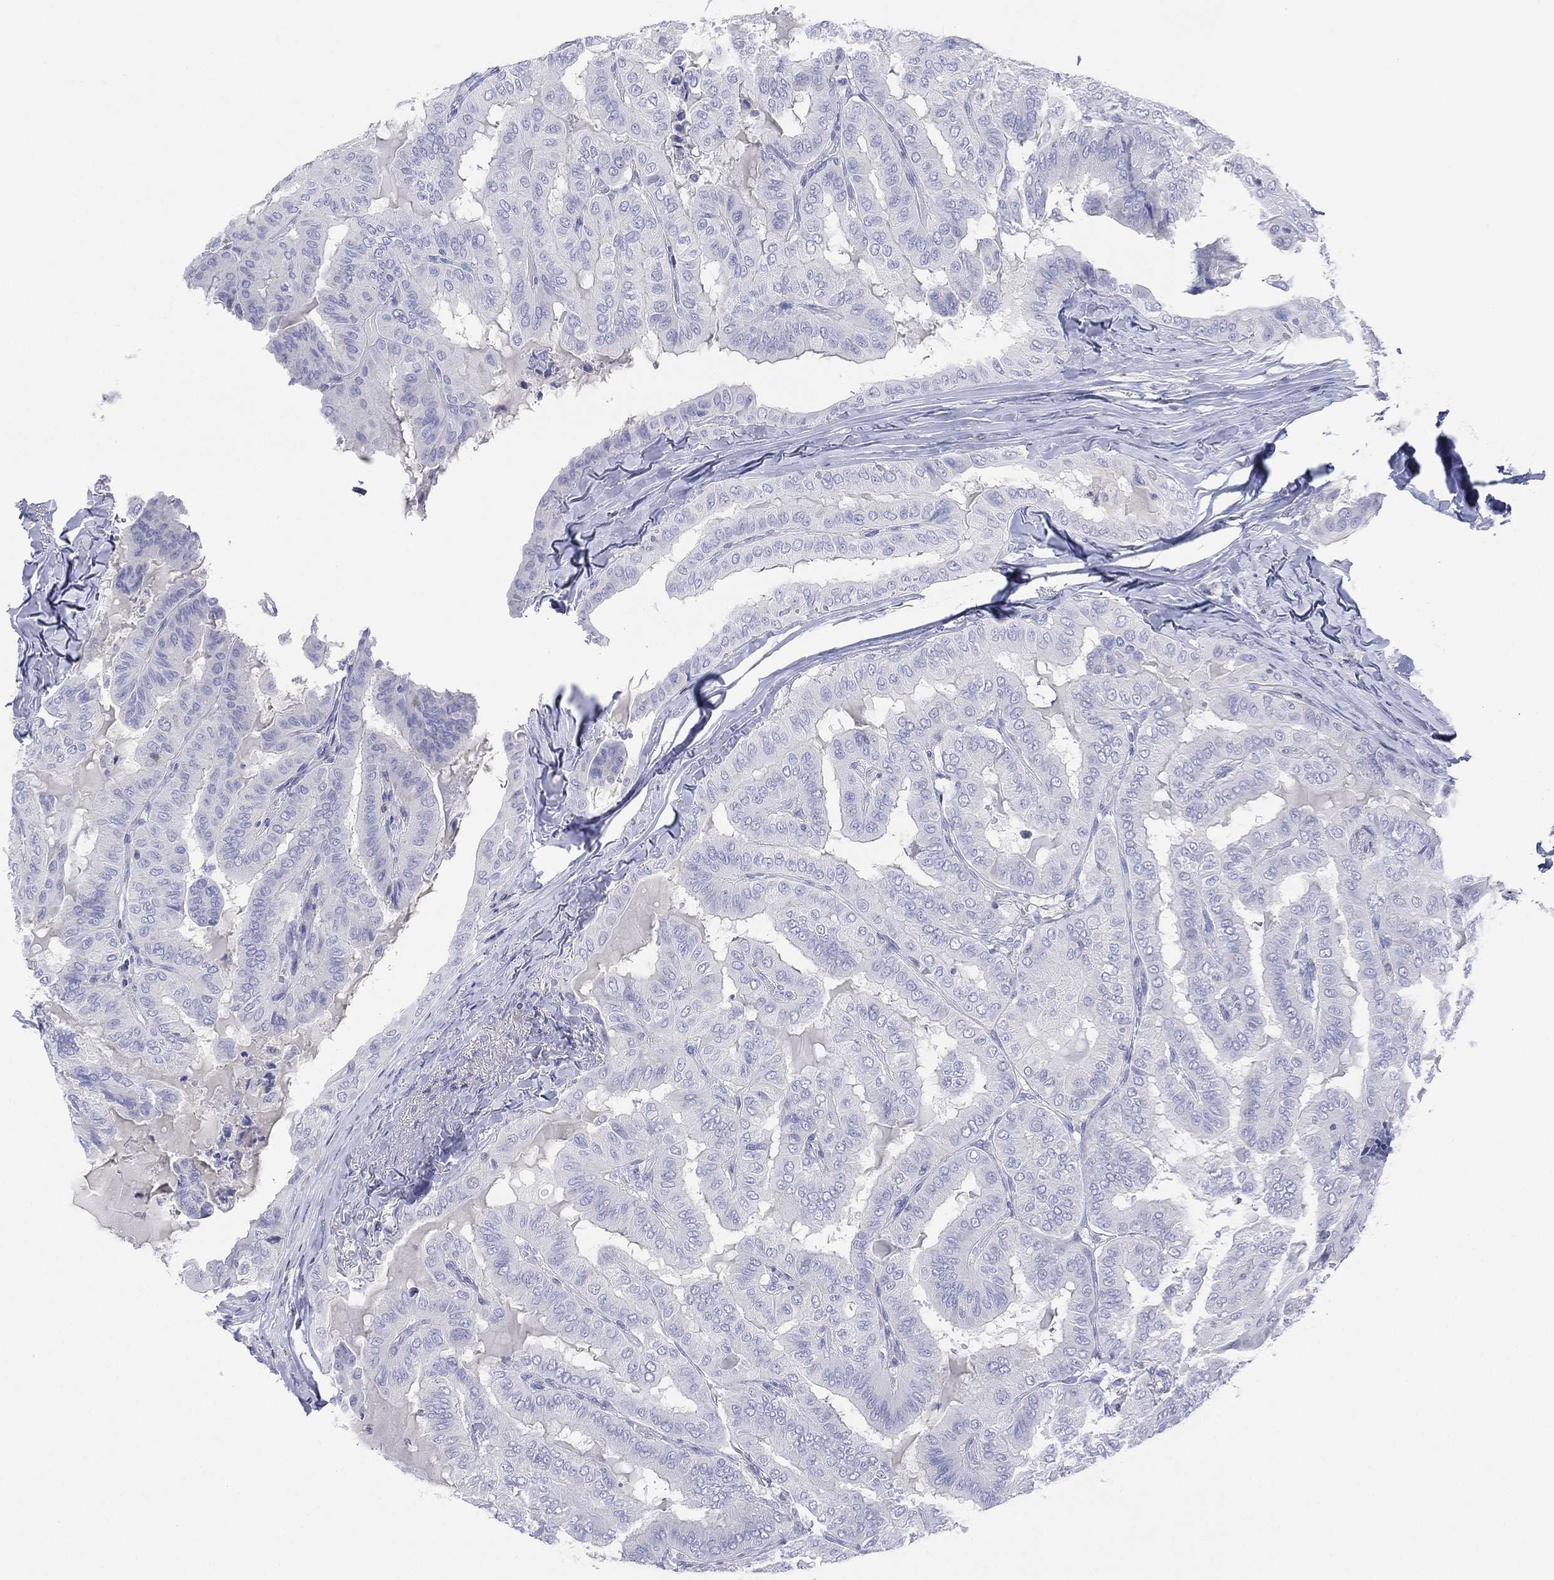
{"staining": {"intensity": "negative", "quantity": "none", "location": "none"}, "tissue": "thyroid cancer", "cell_type": "Tumor cells", "image_type": "cancer", "snomed": [{"axis": "morphology", "description": "Papillary adenocarcinoma, NOS"}, {"axis": "topography", "description": "Thyroid gland"}], "caption": "Human thyroid cancer stained for a protein using IHC reveals no expression in tumor cells.", "gene": "SEPTIN1", "patient": {"sex": "female", "age": 68}}